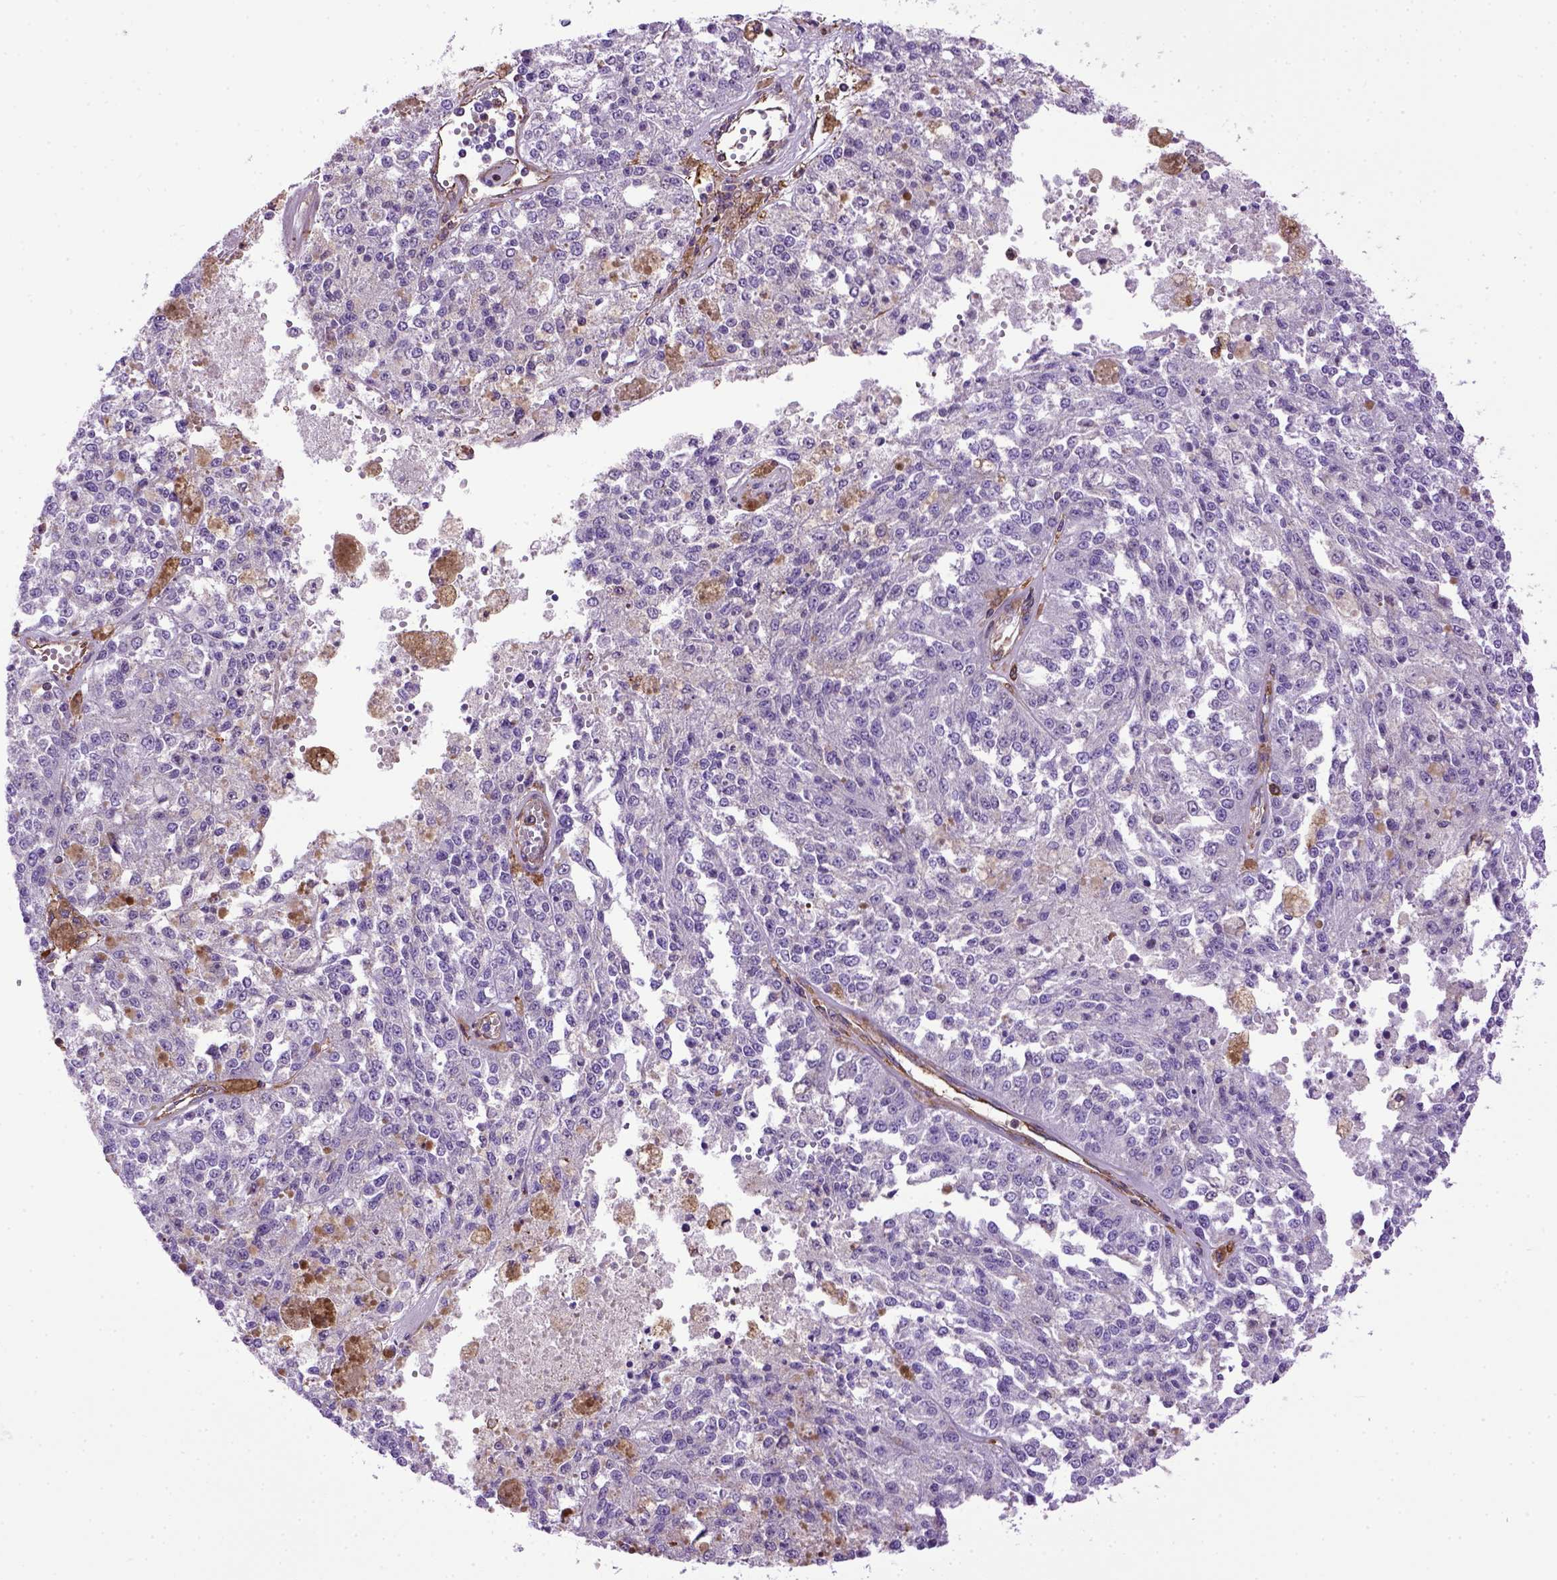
{"staining": {"intensity": "negative", "quantity": "none", "location": "none"}, "tissue": "melanoma", "cell_type": "Tumor cells", "image_type": "cancer", "snomed": [{"axis": "morphology", "description": "Malignant melanoma, Metastatic site"}, {"axis": "topography", "description": "Lymph node"}], "caption": "High magnification brightfield microscopy of melanoma stained with DAB (brown) and counterstained with hematoxylin (blue): tumor cells show no significant staining.", "gene": "MVP", "patient": {"sex": "female", "age": 64}}